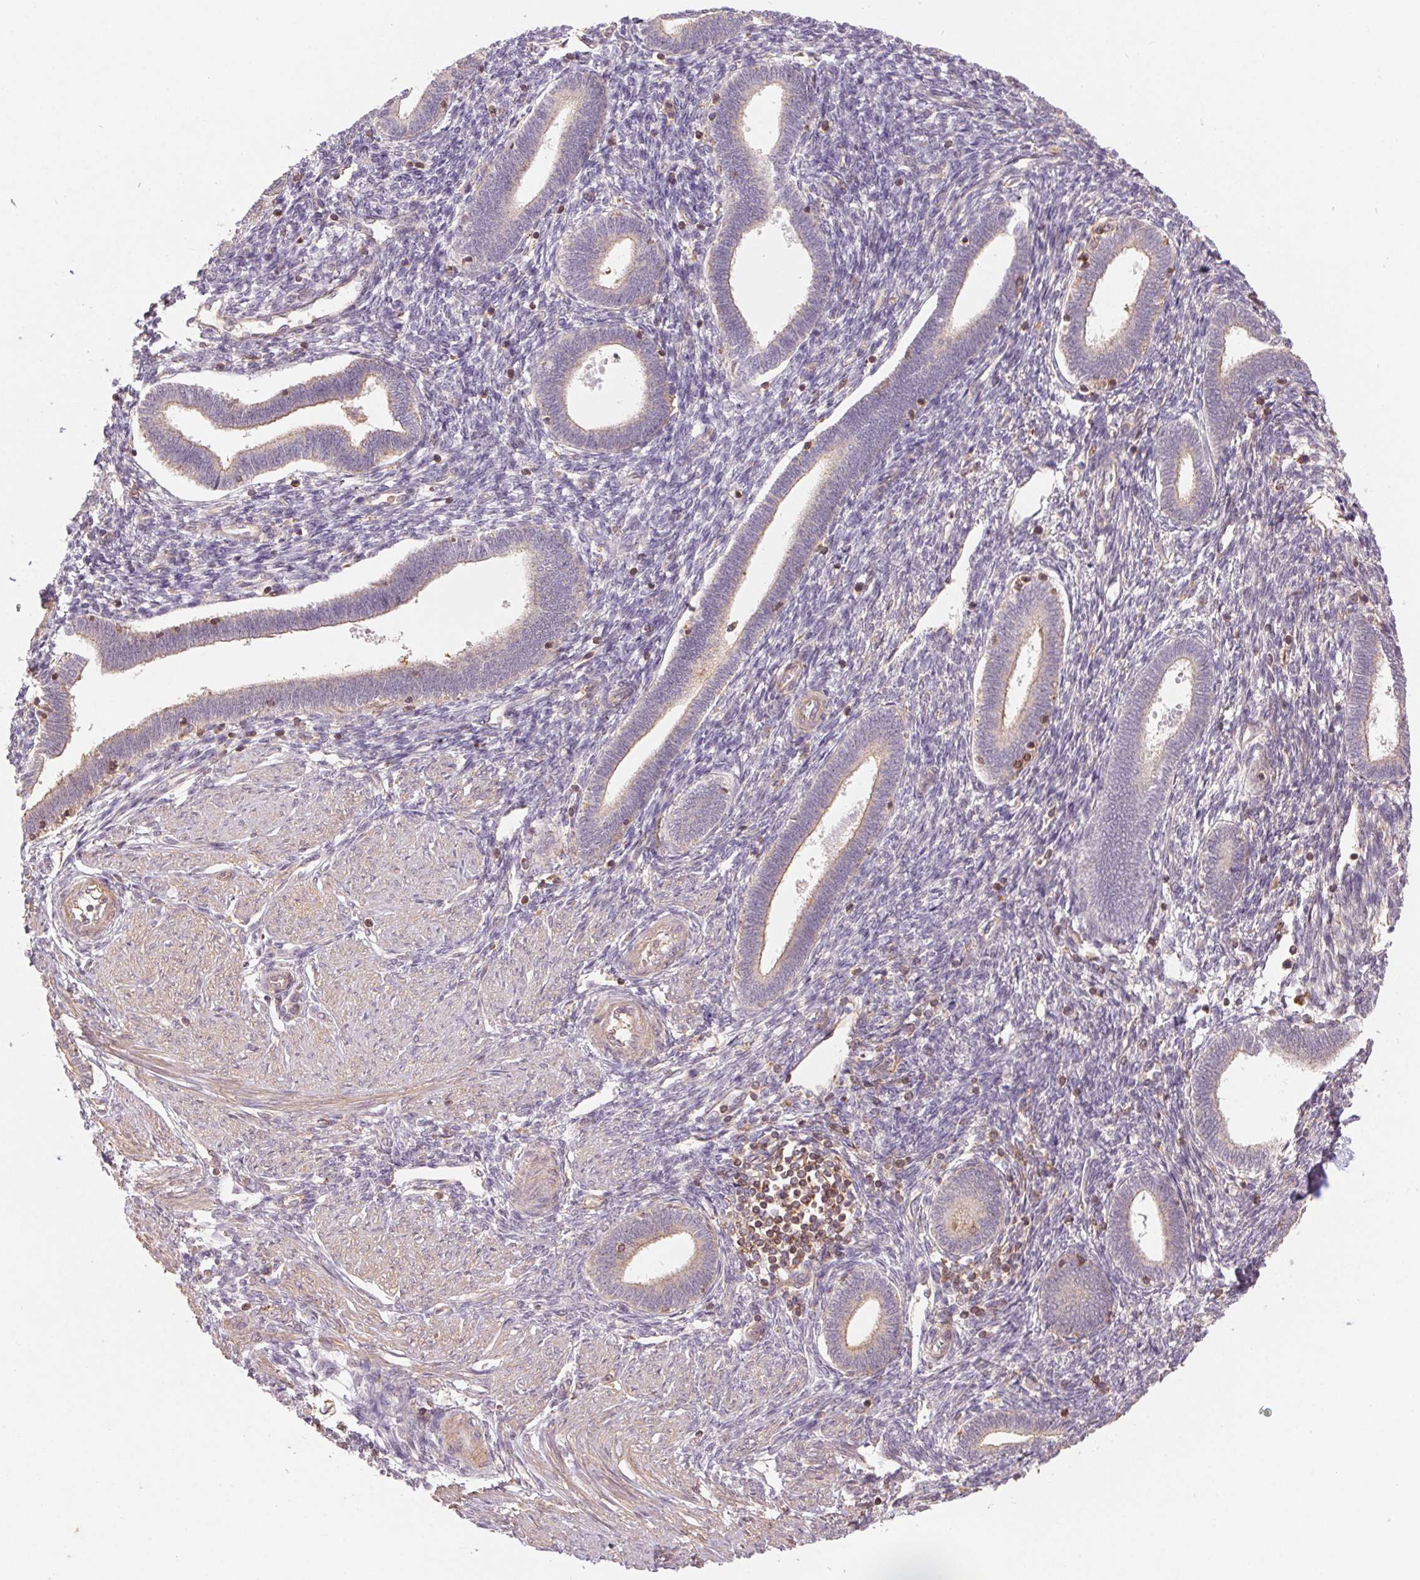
{"staining": {"intensity": "moderate", "quantity": "<25%", "location": "cytoplasmic/membranous"}, "tissue": "endometrium", "cell_type": "Cells in endometrial stroma", "image_type": "normal", "snomed": [{"axis": "morphology", "description": "Normal tissue, NOS"}, {"axis": "topography", "description": "Endometrium"}], "caption": "Immunohistochemical staining of benign endometrium displays <25% levels of moderate cytoplasmic/membranous protein expression in approximately <25% of cells in endometrial stroma.", "gene": "TUBA1A", "patient": {"sex": "female", "age": 42}}